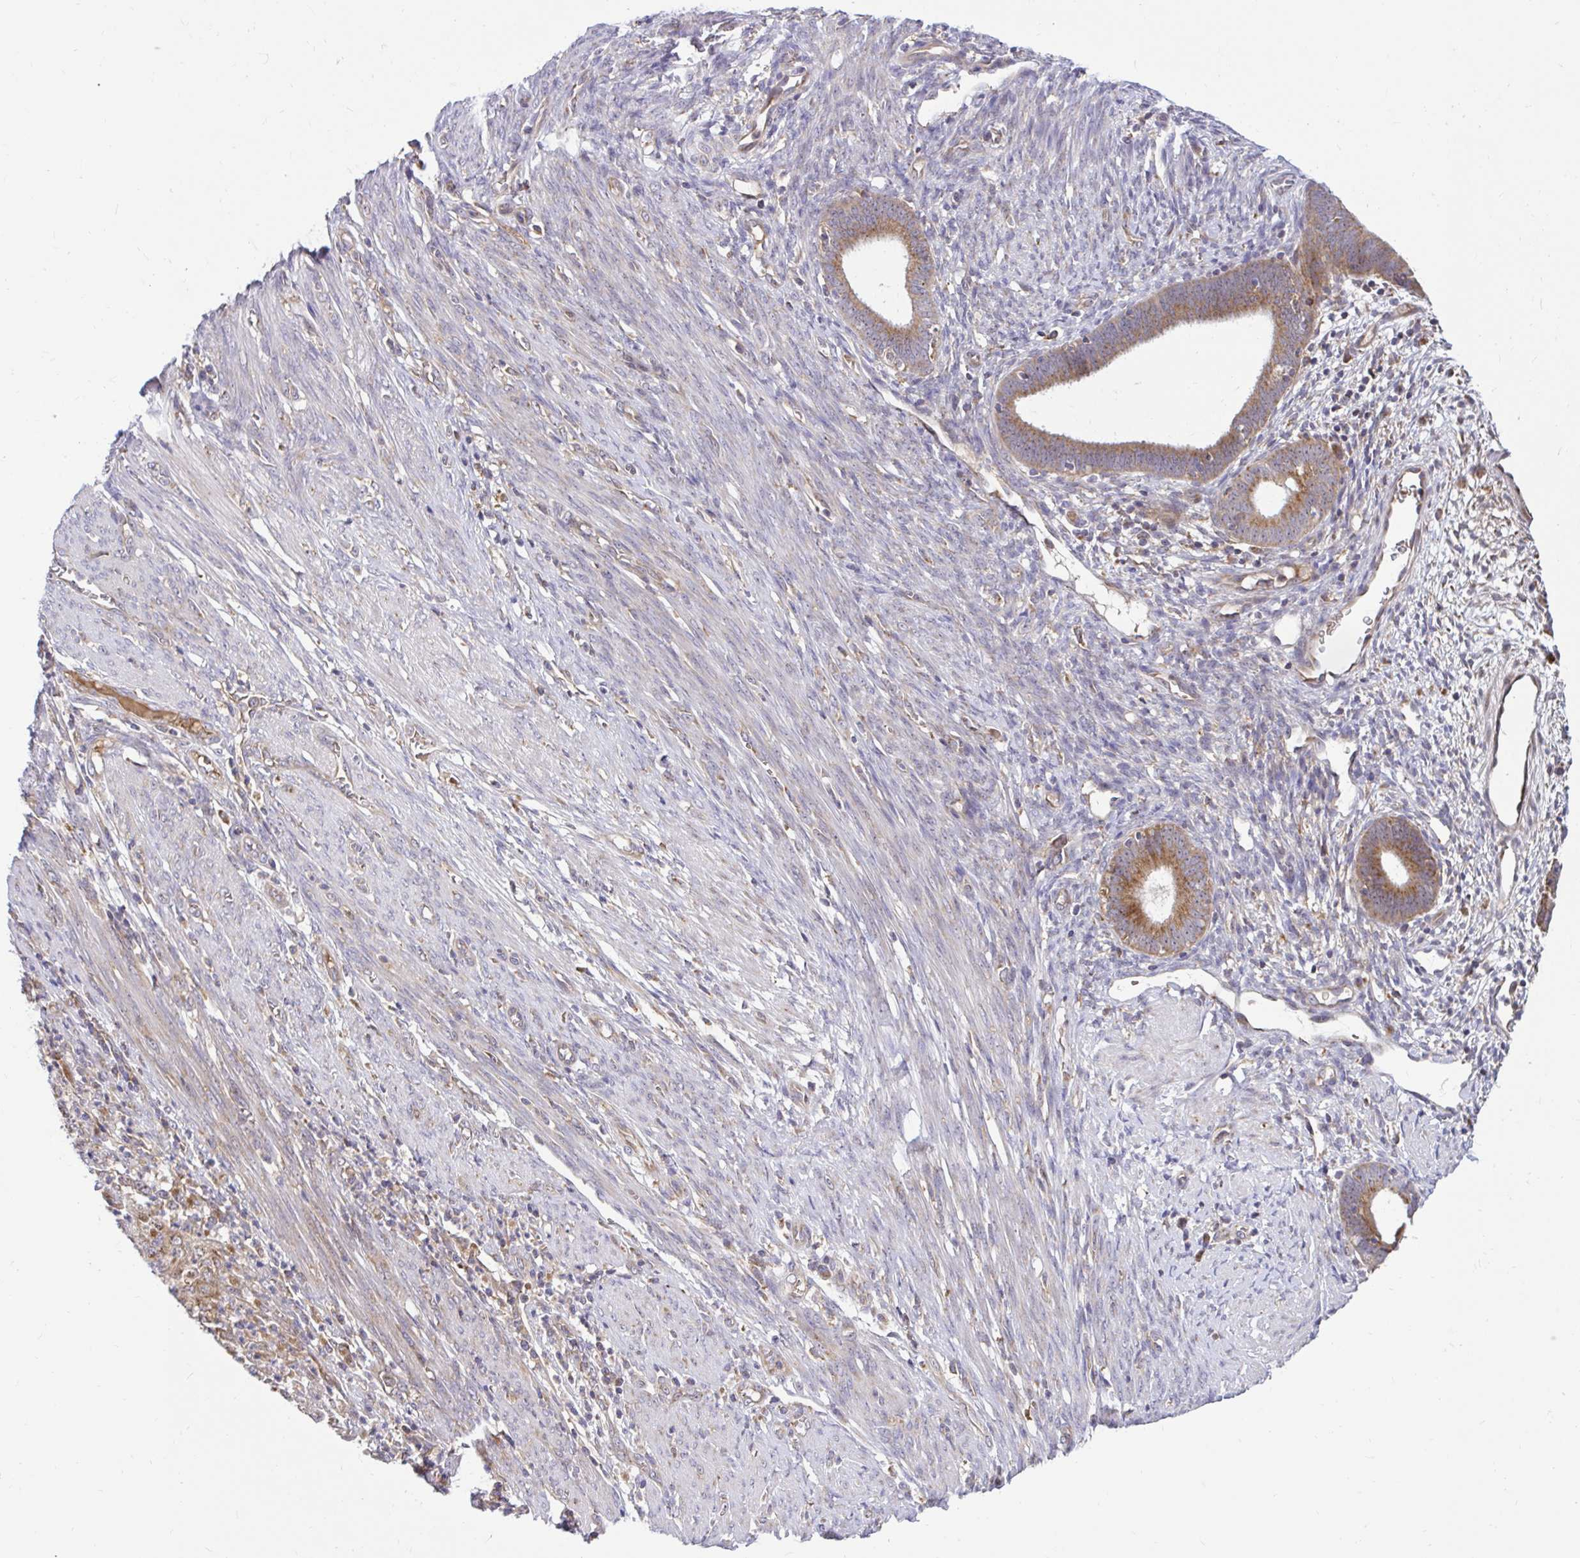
{"staining": {"intensity": "strong", "quantity": ">75%", "location": "cytoplasmic/membranous"}, "tissue": "endometrial cancer", "cell_type": "Tumor cells", "image_type": "cancer", "snomed": [{"axis": "morphology", "description": "Adenocarcinoma, NOS"}, {"axis": "topography", "description": "Endometrium"}], "caption": "Immunohistochemistry of adenocarcinoma (endometrial) demonstrates high levels of strong cytoplasmic/membranous staining in about >75% of tumor cells.", "gene": "VTI1B", "patient": {"sex": "female", "age": 51}}